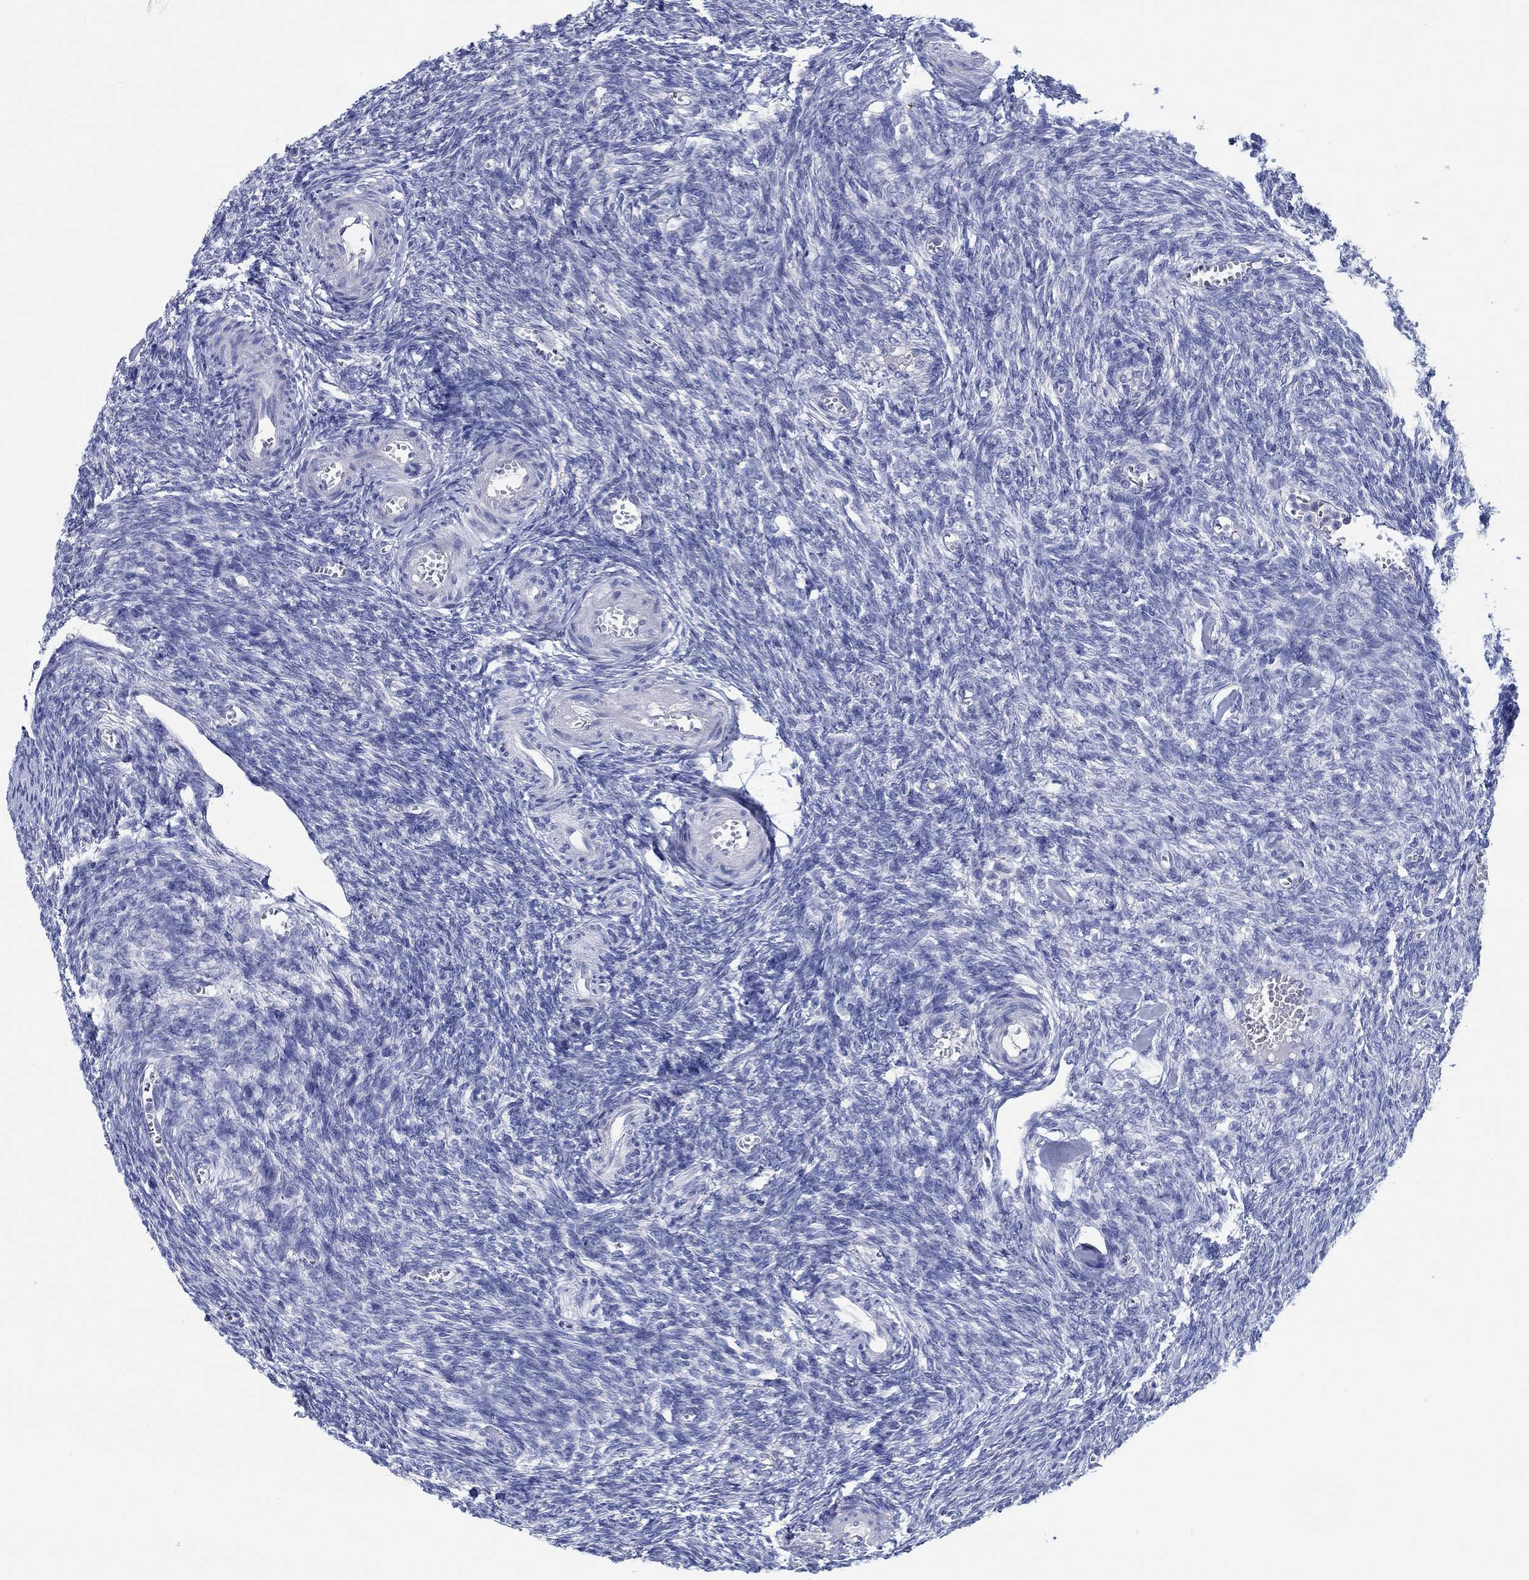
{"staining": {"intensity": "negative", "quantity": "none", "location": "none"}, "tissue": "ovary", "cell_type": "Follicle cells", "image_type": "normal", "snomed": [{"axis": "morphology", "description": "Normal tissue, NOS"}, {"axis": "topography", "description": "Ovary"}], "caption": "Immunohistochemistry (IHC) of normal ovary displays no positivity in follicle cells. (DAB immunohistochemistry, high magnification).", "gene": "TOMM20L", "patient": {"sex": "female", "age": 43}}